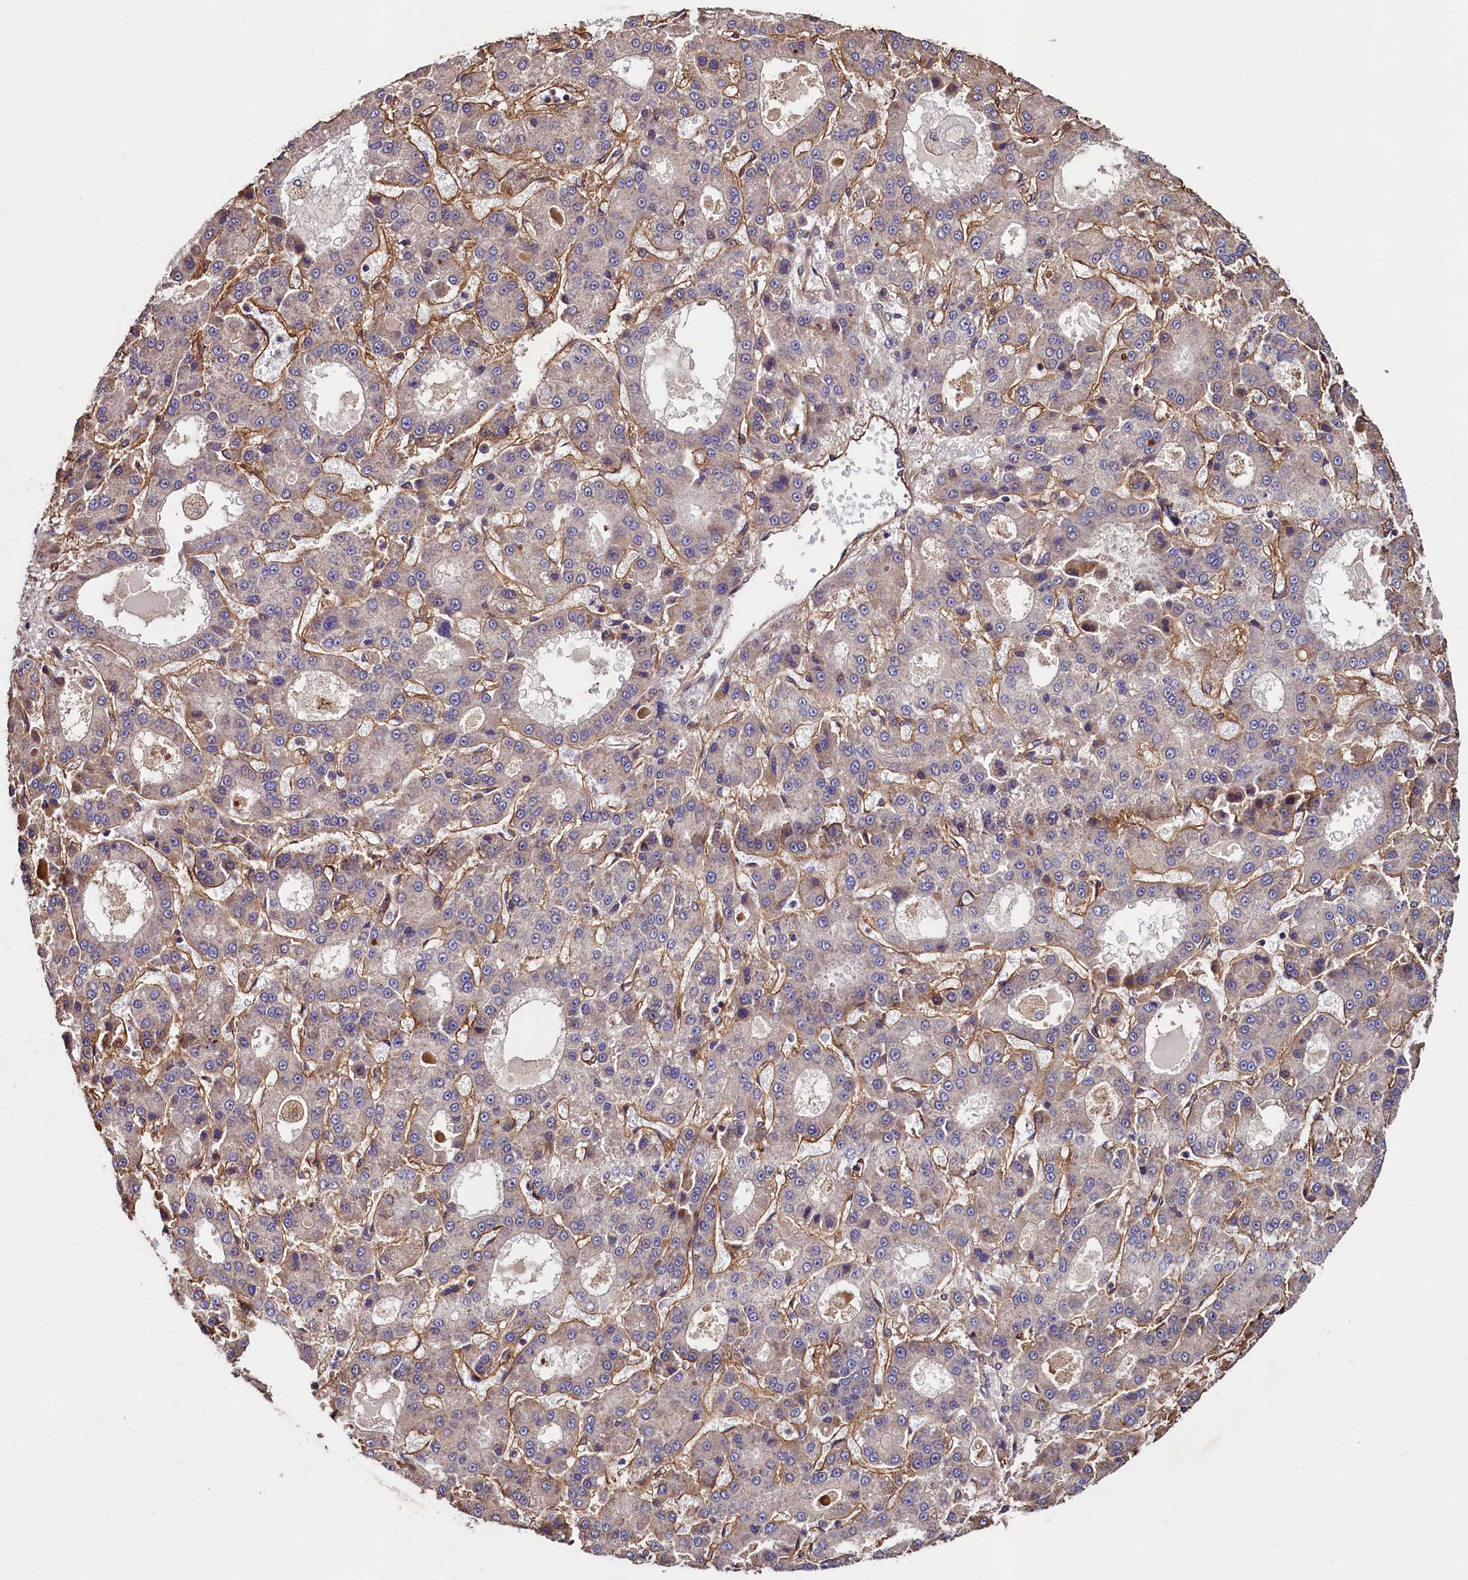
{"staining": {"intensity": "weak", "quantity": "<25%", "location": "cytoplasmic/membranous"}, "tissue": "liver cancer", "cell_type": "Tumor cells", "image_type": "cancer", "snomed": [{"axis": "morphology", "description": "Carcinoma, Hepatocellular, NOS"}, {"axis": "topography", "description": "Liver"}], "caption": "High magnification brightfield microscopy of liver cancer (hepatocellular carcinoma) stained with DAB (brown) and counterstained with hematoxylin (blue): tumor cells show no significant positivity. Nuclei are stained in blue.", "gene": "RBFA", "patient": {"sex": "male", "age": 70}}